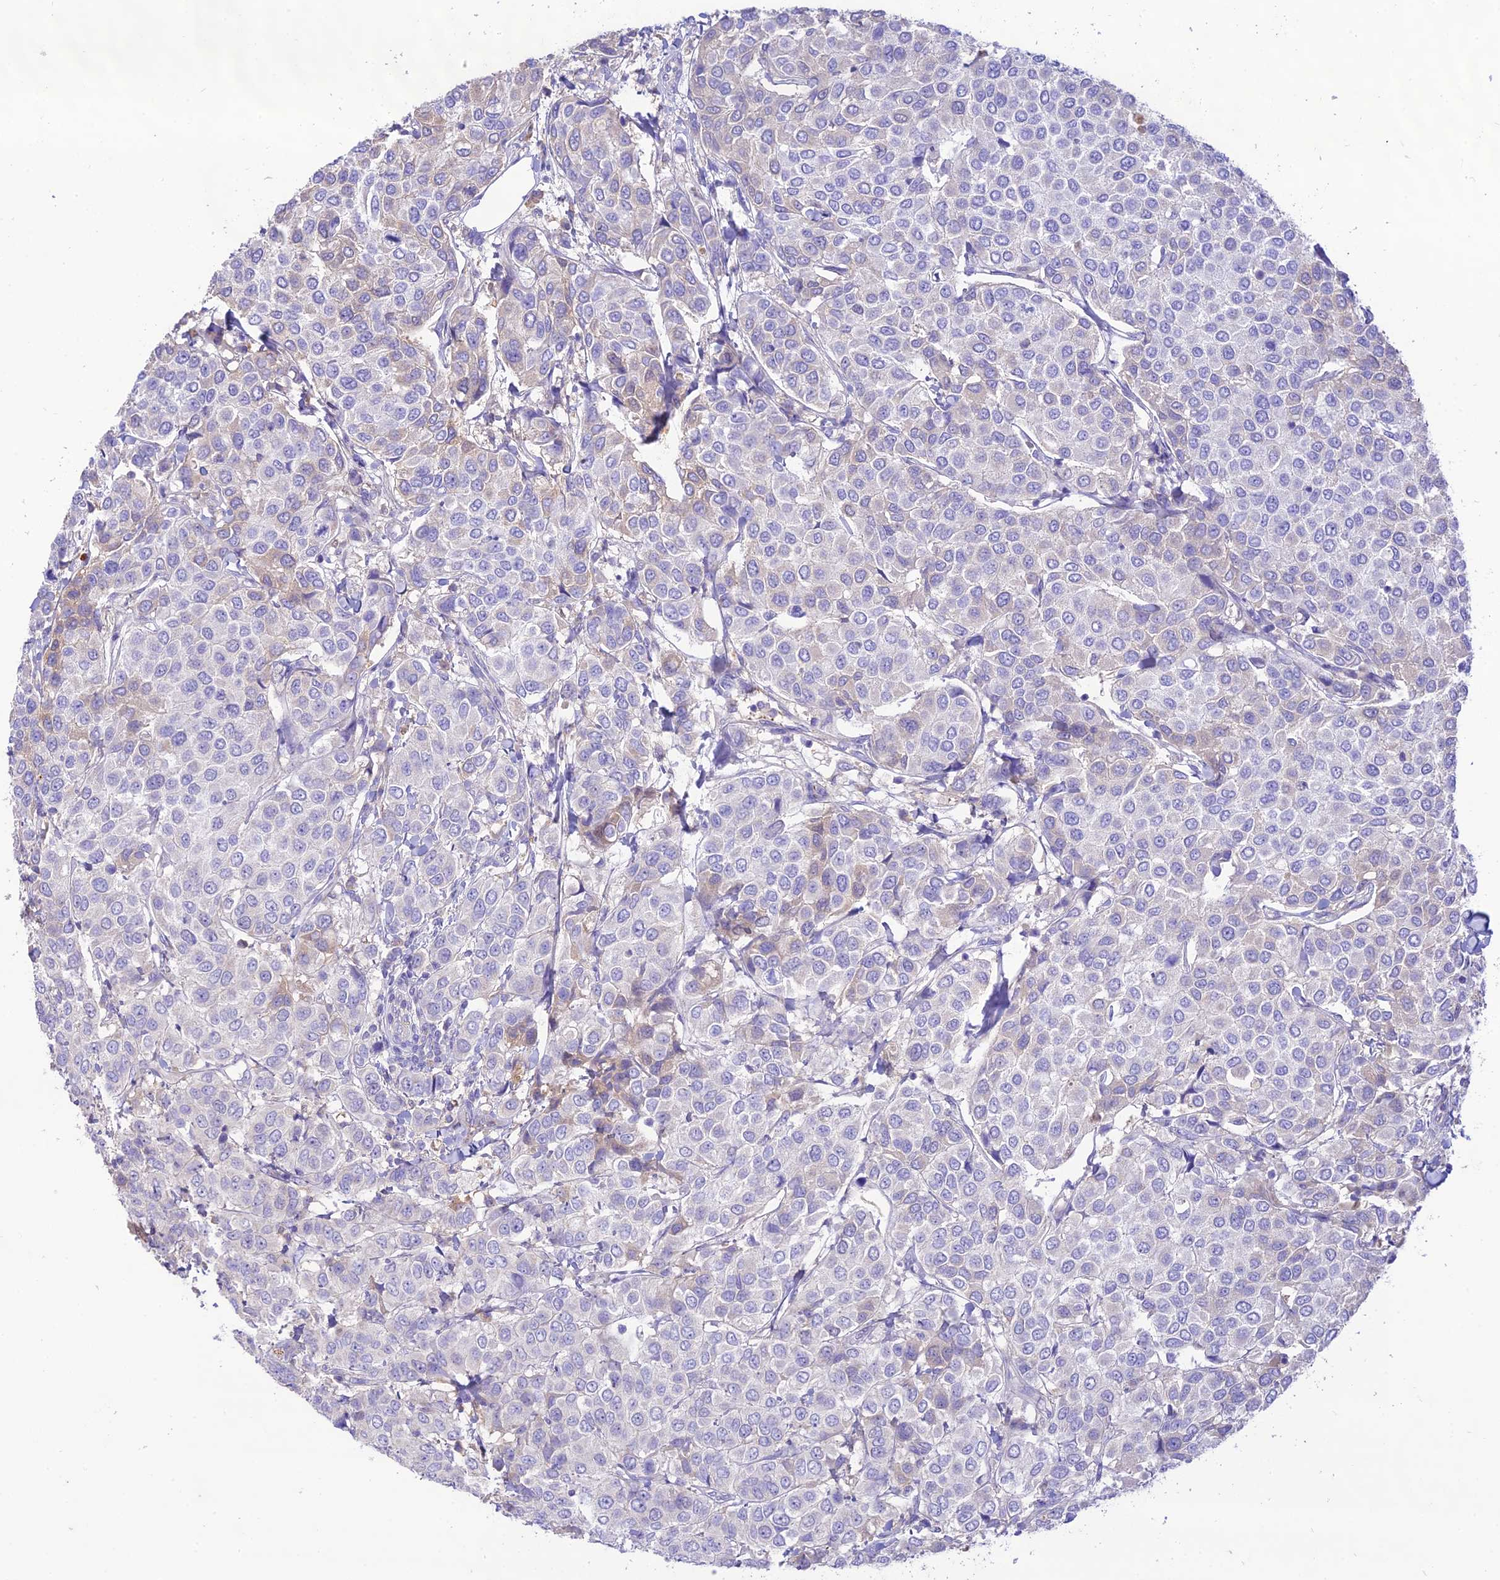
{"staining": {"intensity": "weak", "quantity": "<25%", "location": "nuclear"}, "tissue": "breast cancer", "cell_type": "Tumor cells", "image_type": "cancer", "snomed": [{"axis": "morphology", "description": "Duct carcinoma"}, {"axis": "topography", "description": "Breast"}], "caption": "A histopathology image of breast cancer (infiltrating ductal carcinoma) stained for a protein reveals no brown staining in tumor cells.", "gene": "NLRP9", "patient": {"sex": "female", "age": 55}}